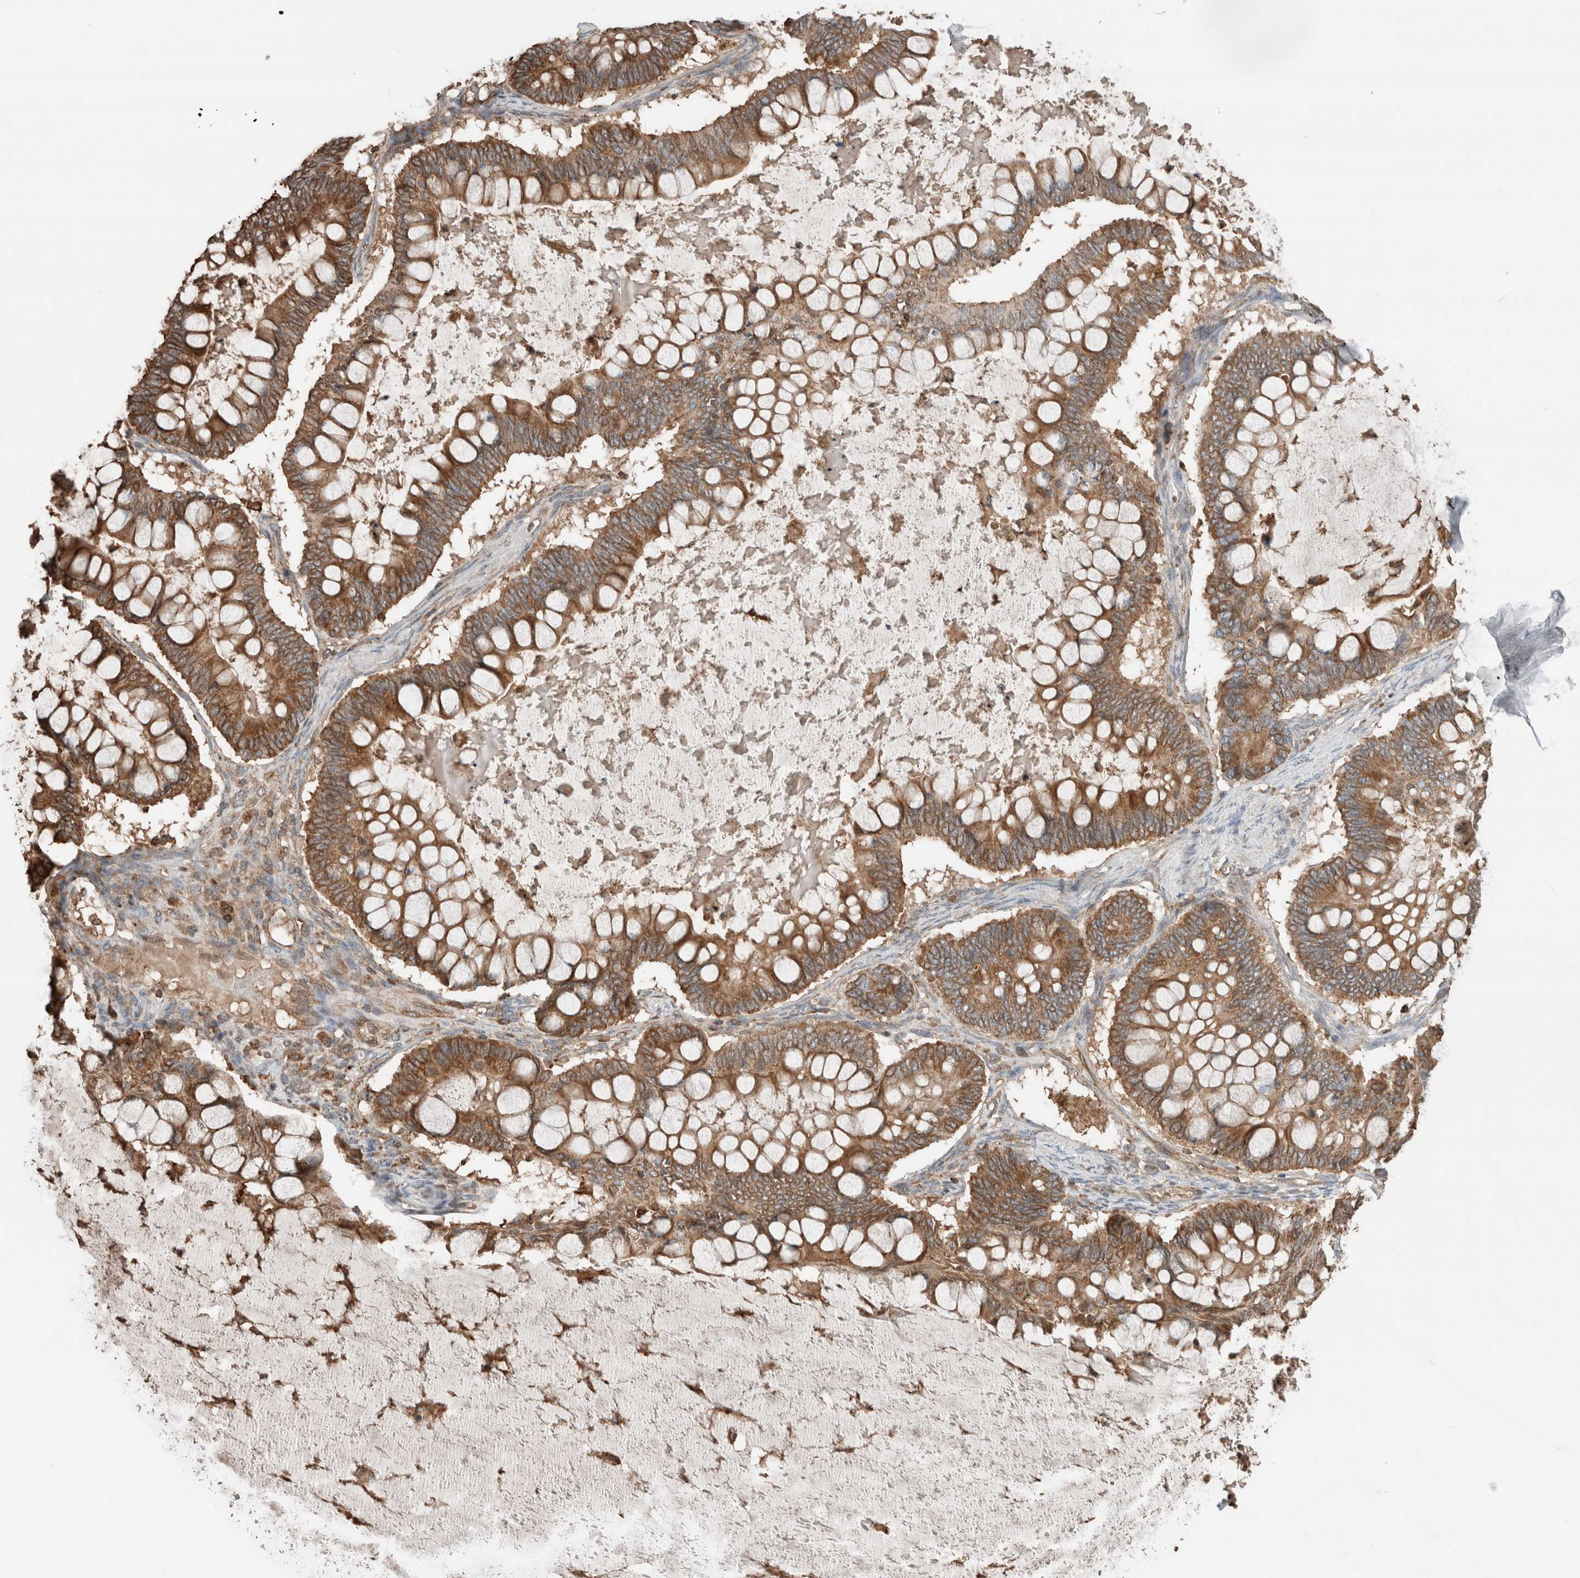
{"staining": {"intensity": "moderate", "quantity": ">75%", "location": "cytoplasmic/membranous"}, "tissue": "ovarian cancer", "cell_type": "Tumor cells", "image_type": "cancer", "snomed": [{"axis": "morphology", "description": "Cystadenocarcinoma, mucinous, NOS"}, {"axis": "topography", "description": "Ovary"}], "caption": "Mucinous cystadenocarcinoma (ovarian) stained with a protein marker exhibits moderate staining in tumor cells.", "gene": "ERAP2", "patient": {"sex": "female", "age": 61}}